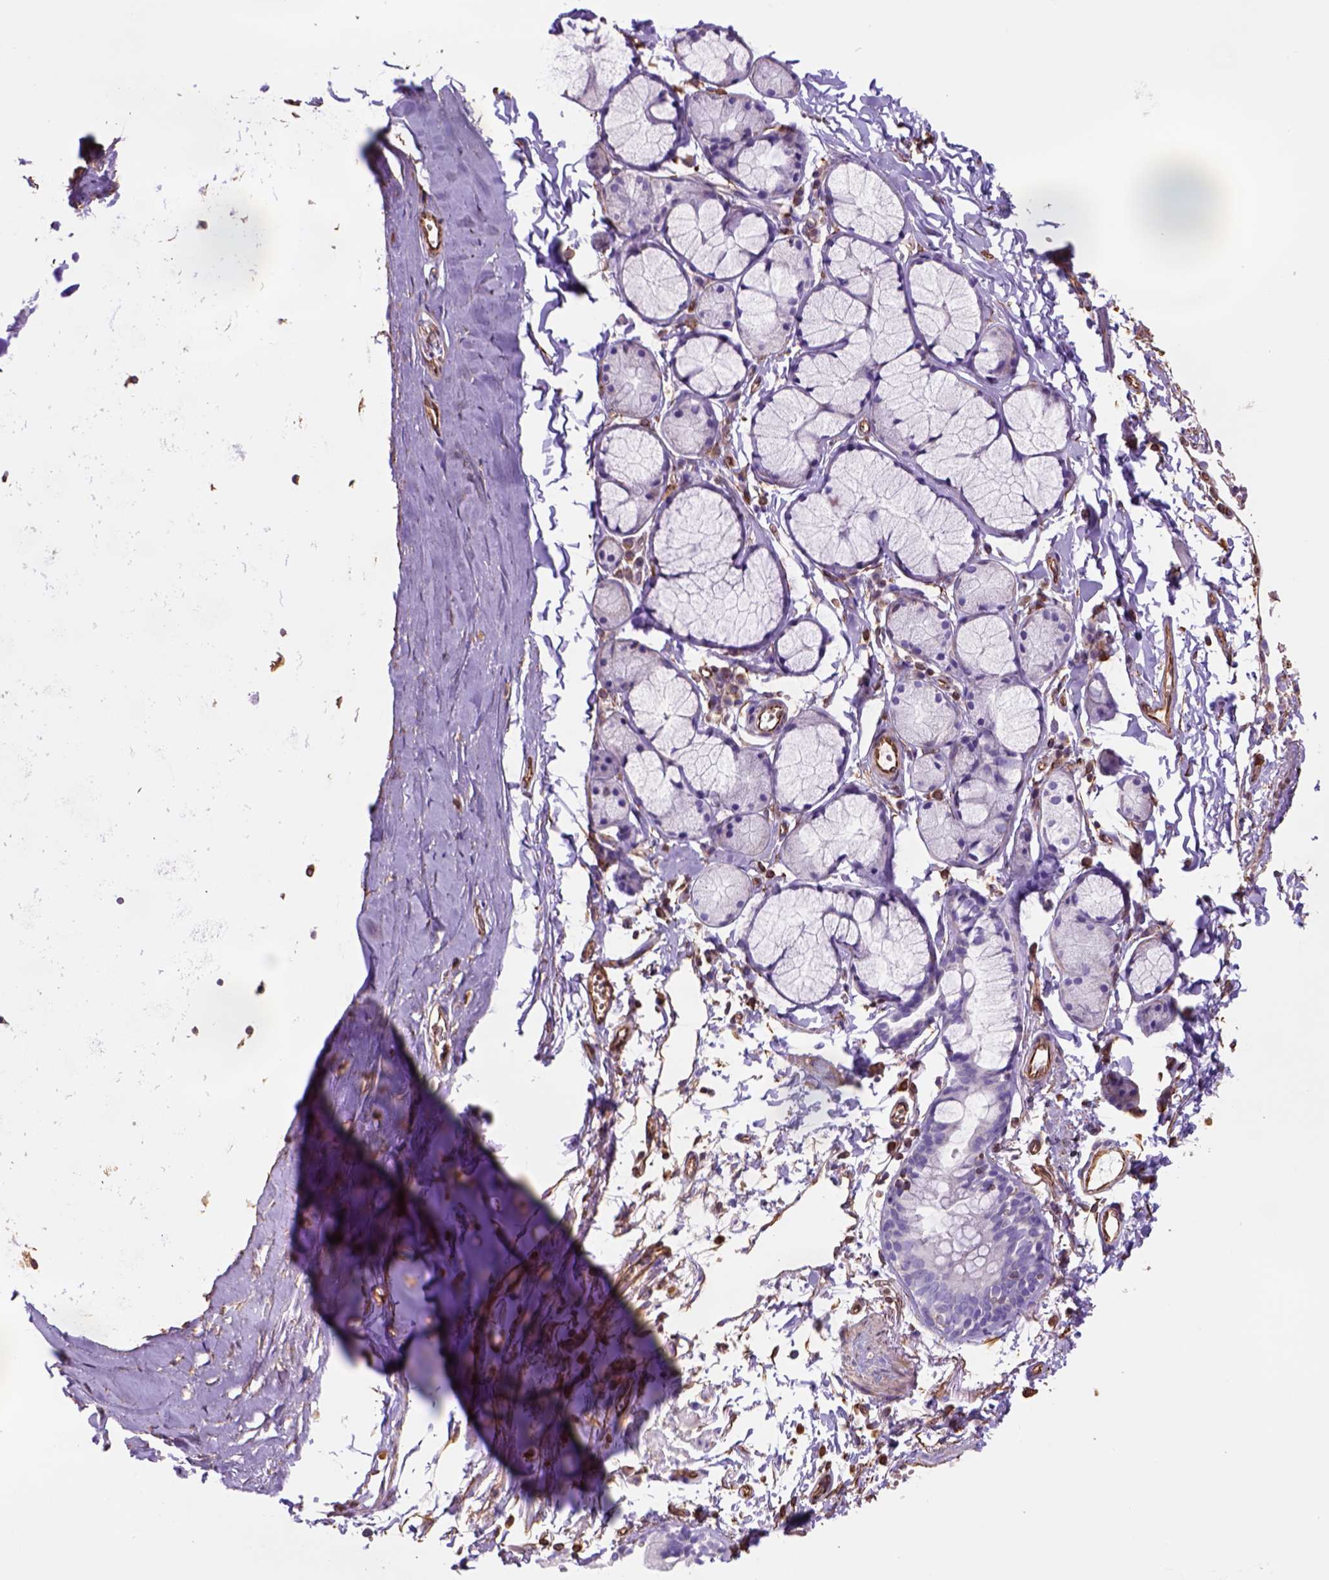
{"staining": {"intensity": "moderate", "quantity": "<25%", "location": "cytoplasmic/membranous"}, "tissue": "bronchus", "cell_type": "Respiratory epithelial cells", "image_type": "normal", "snomed": [{"axis": "morphology", "description": "Normal tissue, NOS"}, {"axis": "topography", "description": "Cartilage tissue"}, {"axis": "topography", "description": "Bronchus"}], "caption": "Bronchus stained with immunohistochemistry (IHC) demonstrates moderate cytoplasmic/membranous positivity in approximately <25% of respiratory epithelial cells.", "gene": "ZZZ3", "patient": {"sex": "female", "age": 59}}